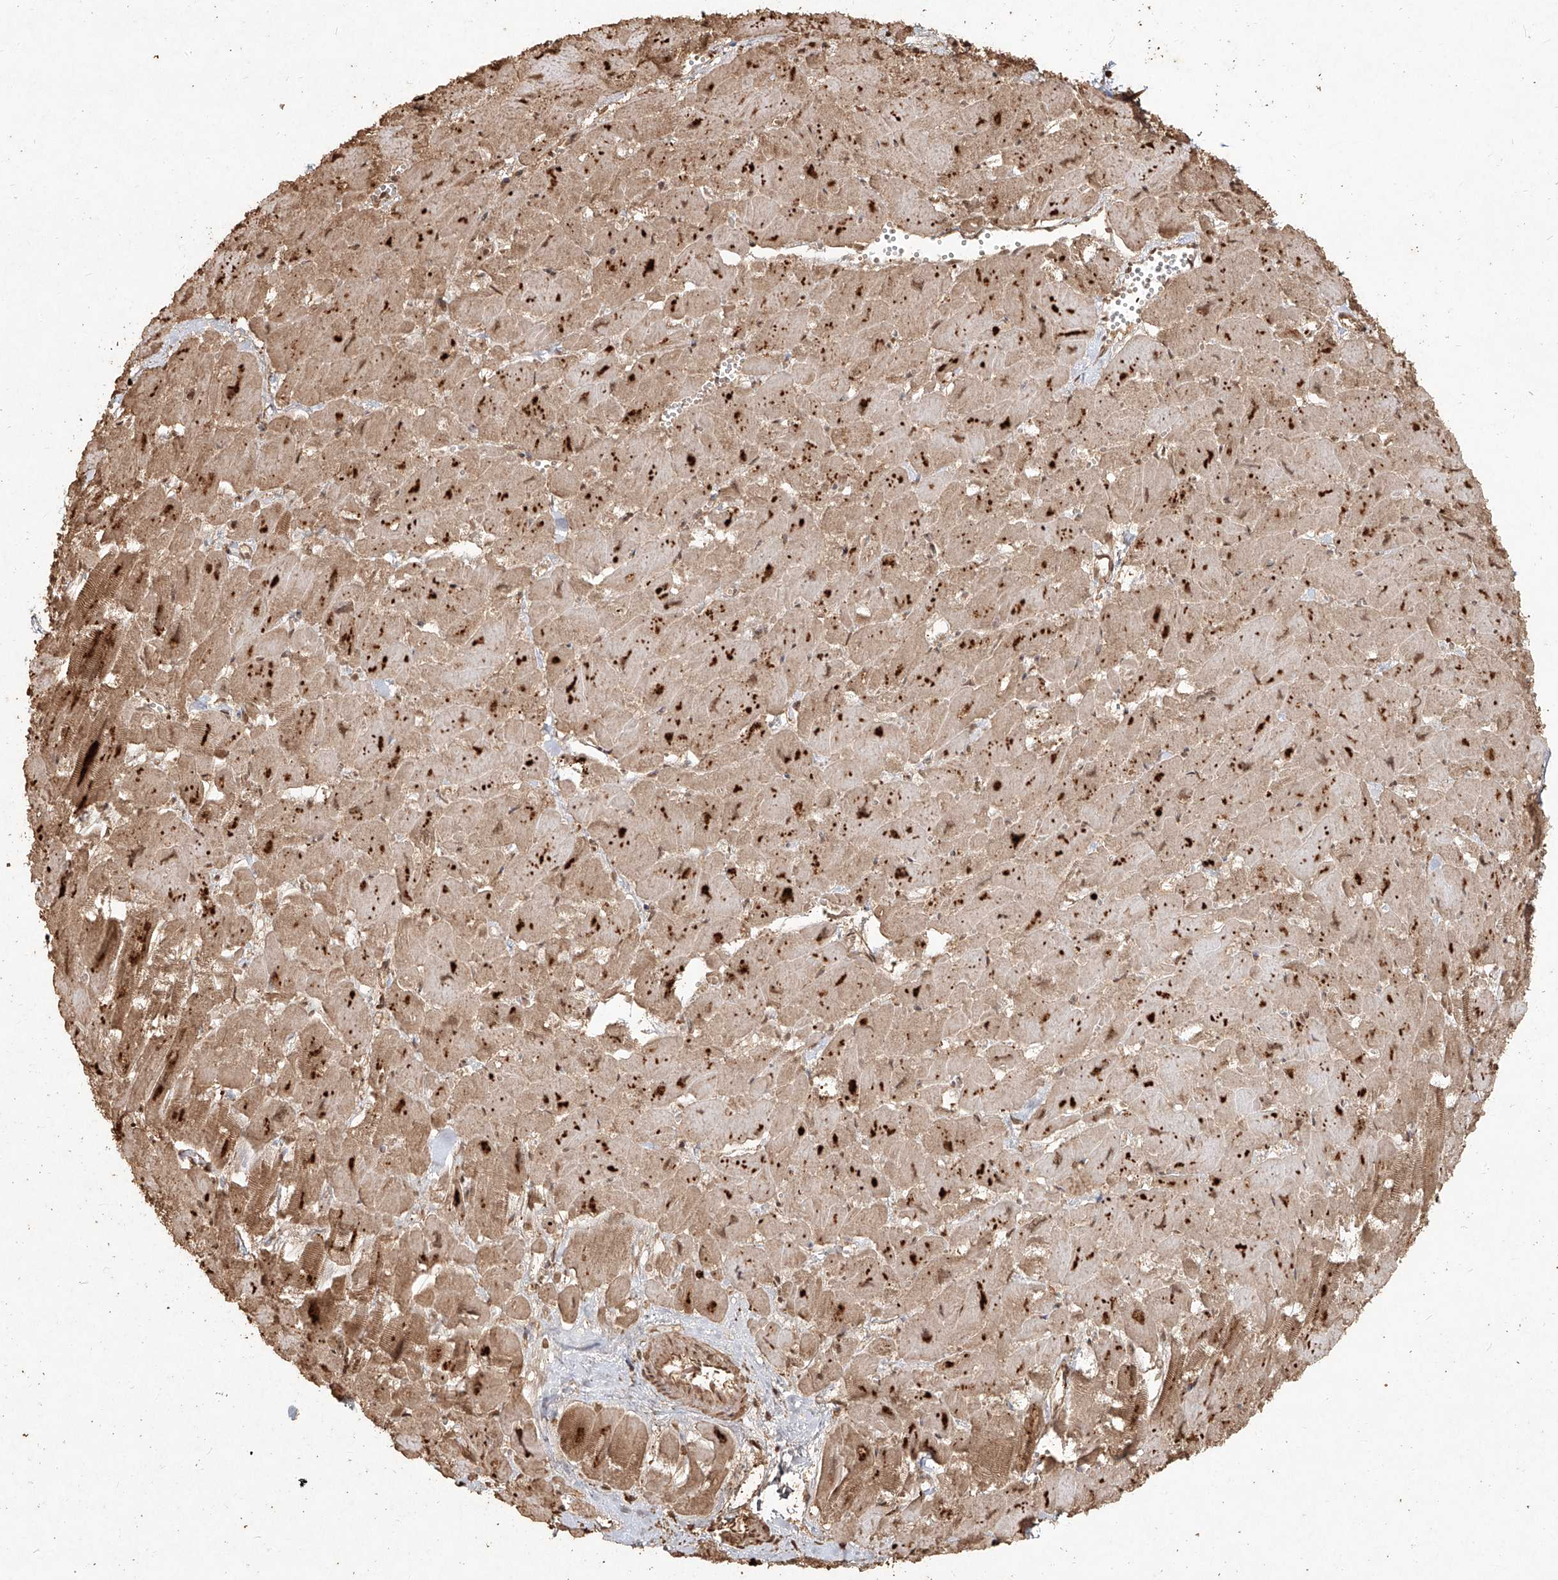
{"staining": {"intensity": "moderate", "quantity": ">75%", "location": "cytoplasmic/membranous,nuclear"}, "tissue": "heart muscle", "cell_type": "Cardiomyocytes", "image_type": "normal", "snomed": [{"axis": "morphology", "description": "Normal tissue, NOS"}, {"axis": "topography", "description": "Heart"}], "caption": "Cardiomyocytes display medium levels of moderate cytoplasmic/membranous,nuclear positivity in approximately >75% of cells in unremarkable heart muscle.", "gene": "UBE2K", "patient": {"sex": "male", "age": 54}}